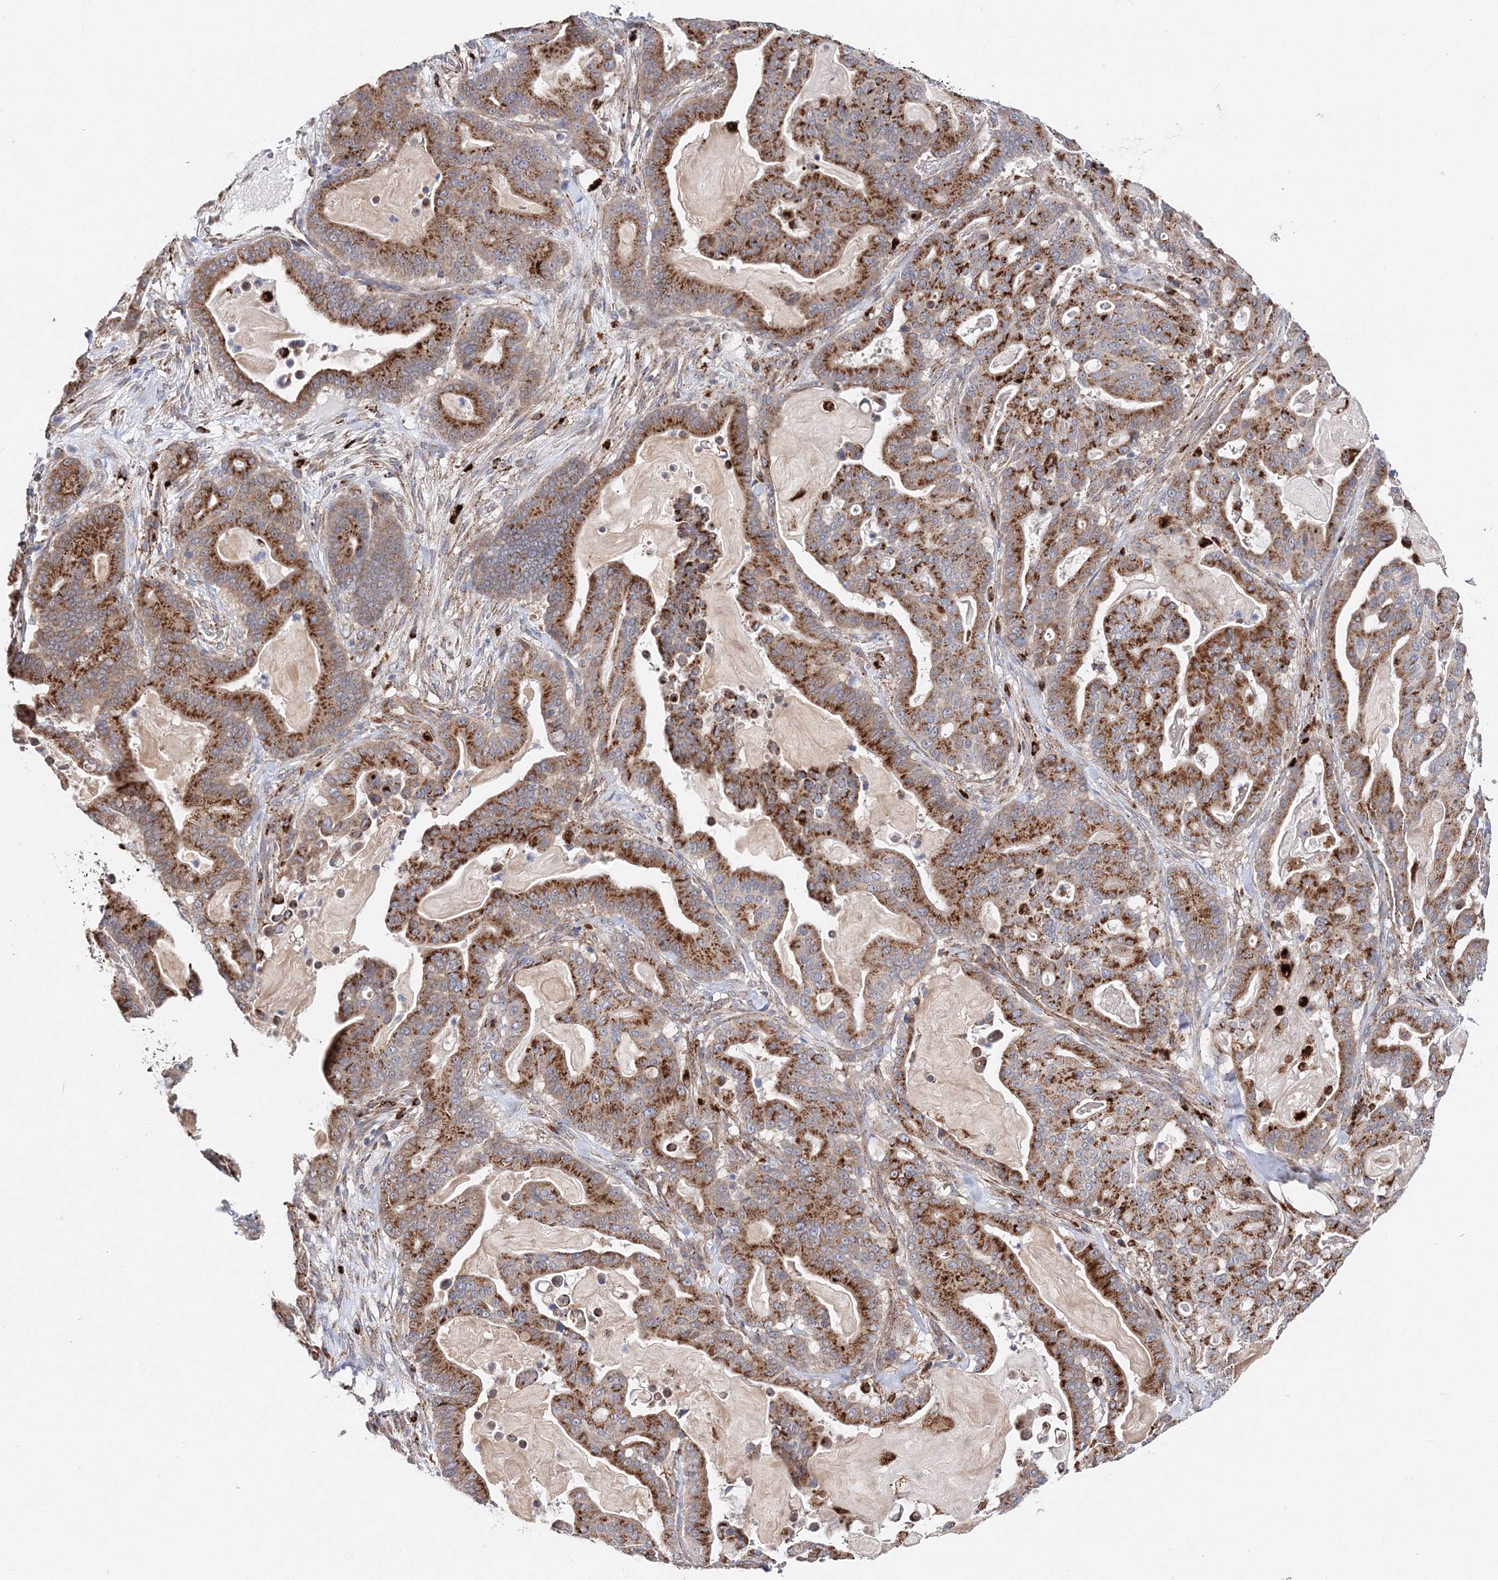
{"staining": {"intensity": "strong", "quantity": "25%-75%", "location": "cytoplasmic/membranous"}, "tissue": "pancreatic cancer", "cell_type": "Tumor cells", "image_type": "cancer", "snomed": [{"axis": "morphology", "description": "Adenocarcinoma, NOS"}, {"axis": "topography", "description": "Pancreas"}], "caption": "Pancreatic cancer stained with immunohistochemistry (IHC) exhibits strong cytoplasmic/membranous expression in approximately 25%-75% of tumor cells.", "gene": "C3orf38", "patient": {"sex": "male", "age": 63}}